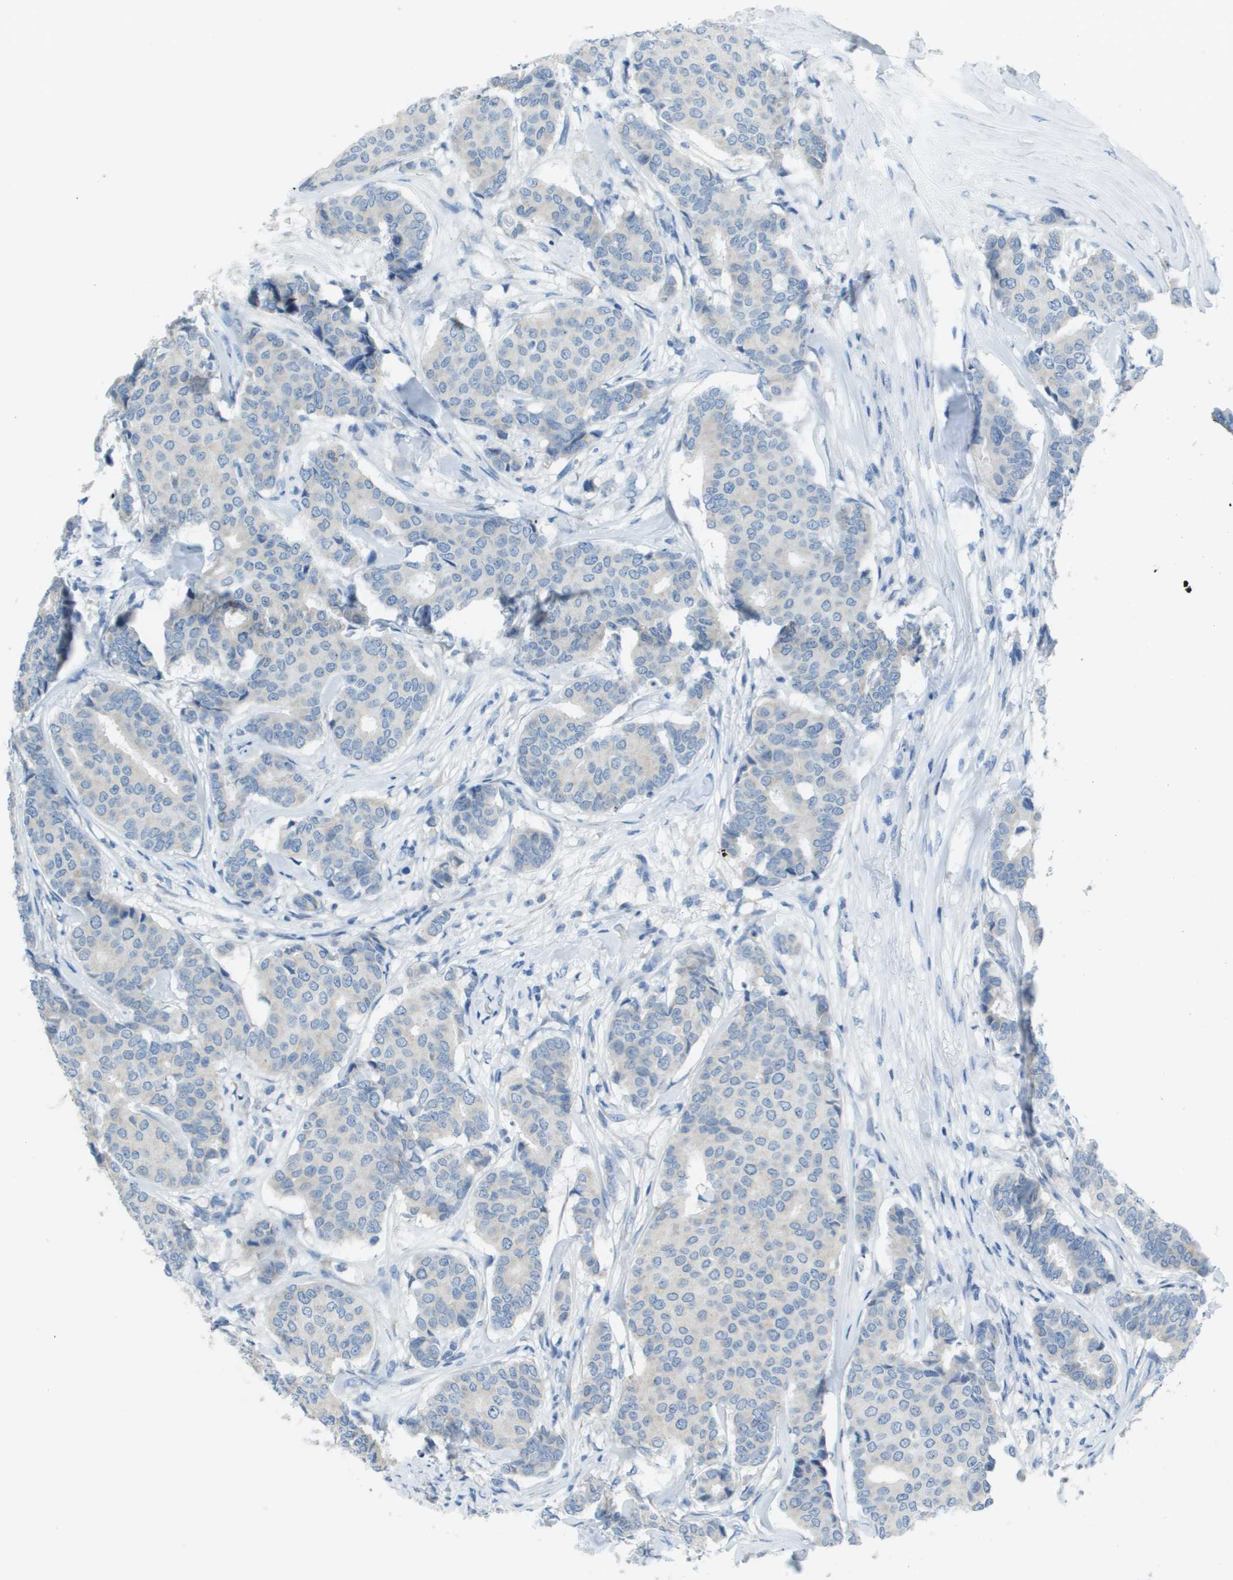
{"staining": {"intensity": "negative", "quantity": "none", "location": "none"}, "tissue": "breast cancer", "cell_type": "Tumor cells", "image_type": "cancer", "snomed": [{"axis": "morphology", "description": "Duct carcinoma"}, {"axis": "topography", "description": "Breast"}], "caption": "A photomicrograph of human breast invasive ductal carcinoma is negative for staining in tumor cells.", "gene": "PTGDR2", "patient": {"sex": "female", "age": 75}}